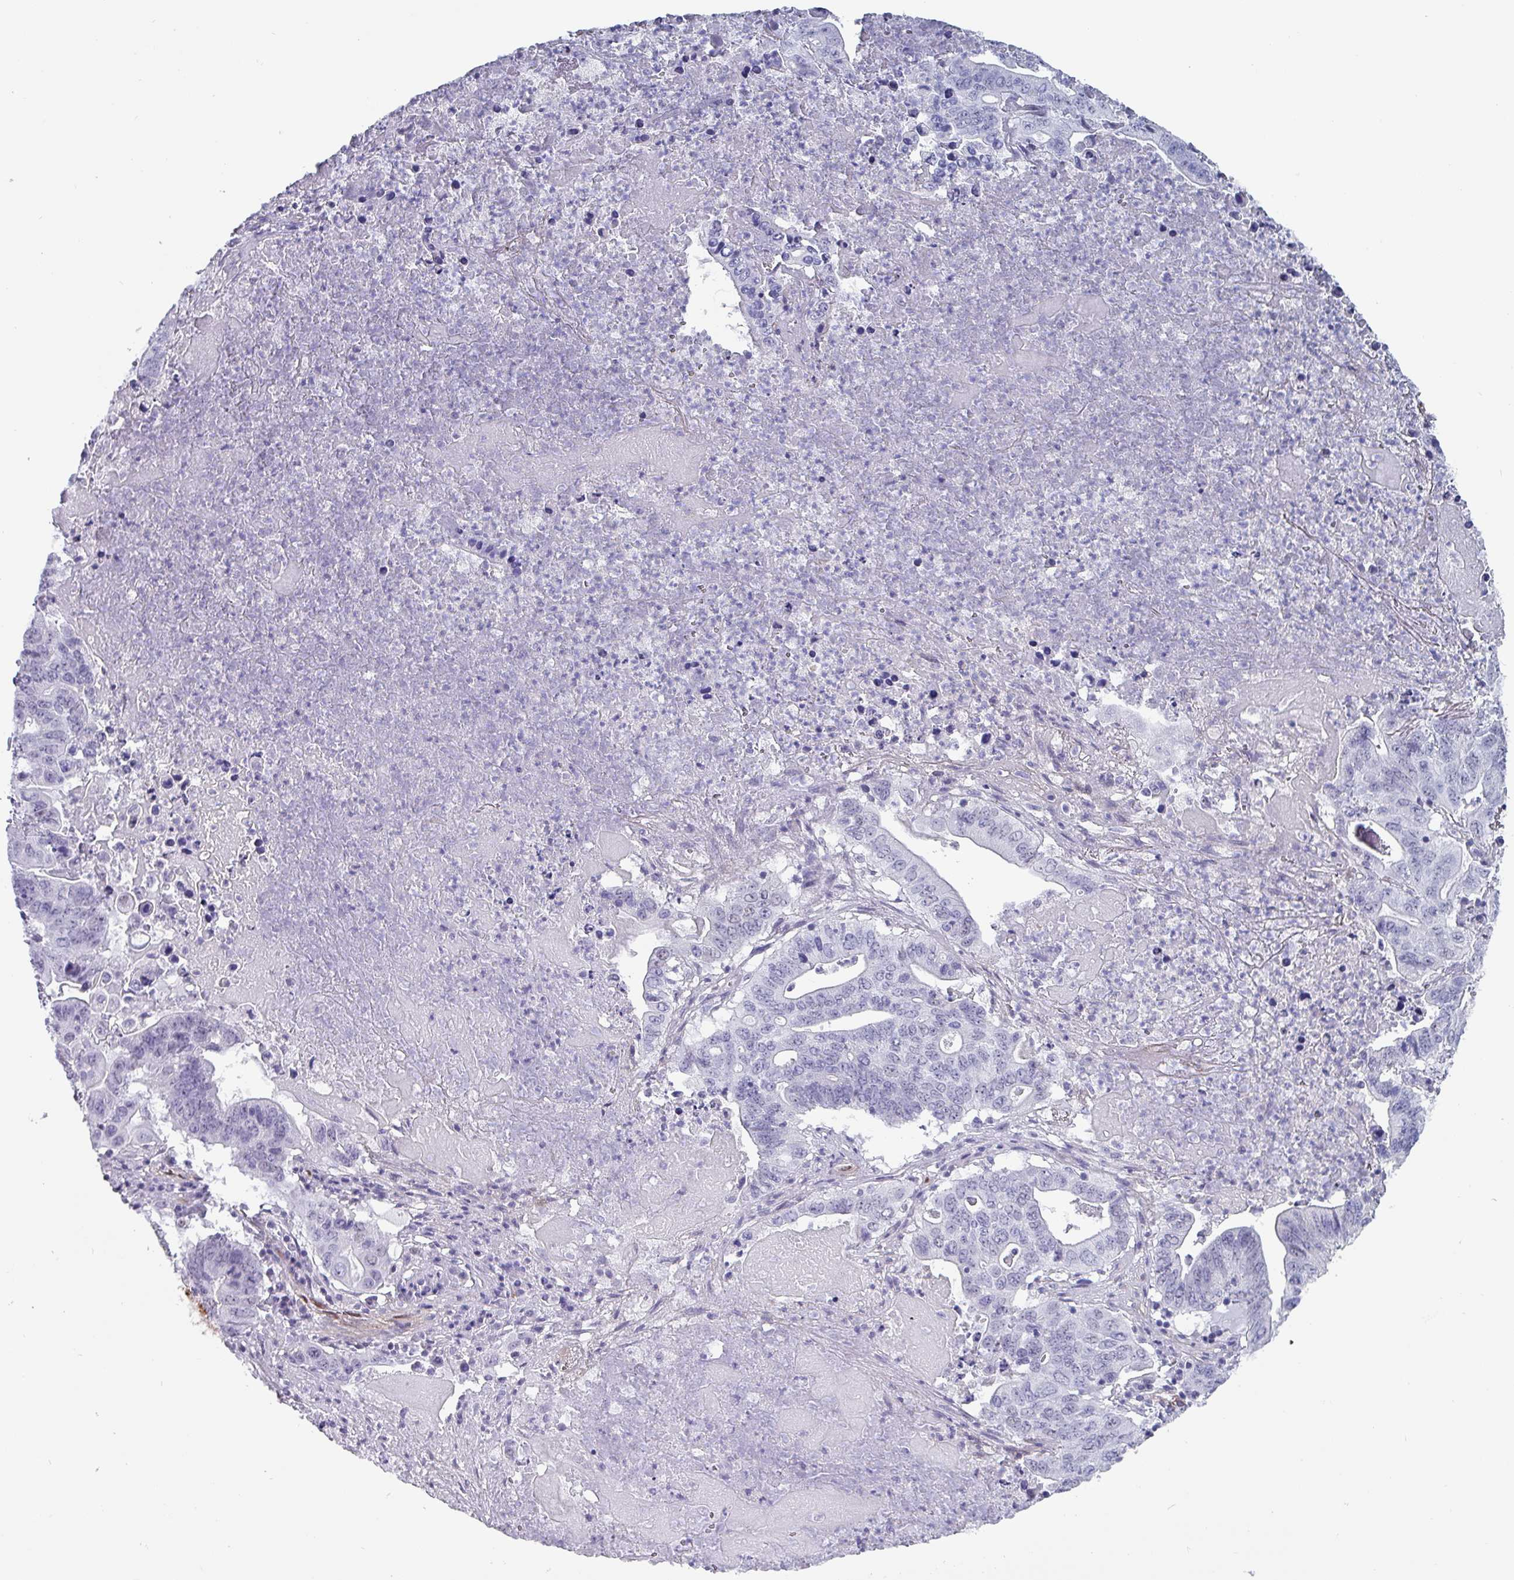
{"staining": {"intensity": "negative", "quantity": "none", "location": "none"}, "tissue": "lung cancer", "cell_type": "Tumor cells", "image_type": "cancer", "snomed": [{"axis": "morphology", "description": "Adenocarcinoma, NOS"}, {"axis": "topography", "description": "Lung"}], "caption": "The immunohistochemistry histopathology image has no significant expression in tumor cells of lung cancer (adenocarcinoma) tissue.", "gene": "ZNF816-ZNF321P", "patient": {"sex": "female", "age": 60}}